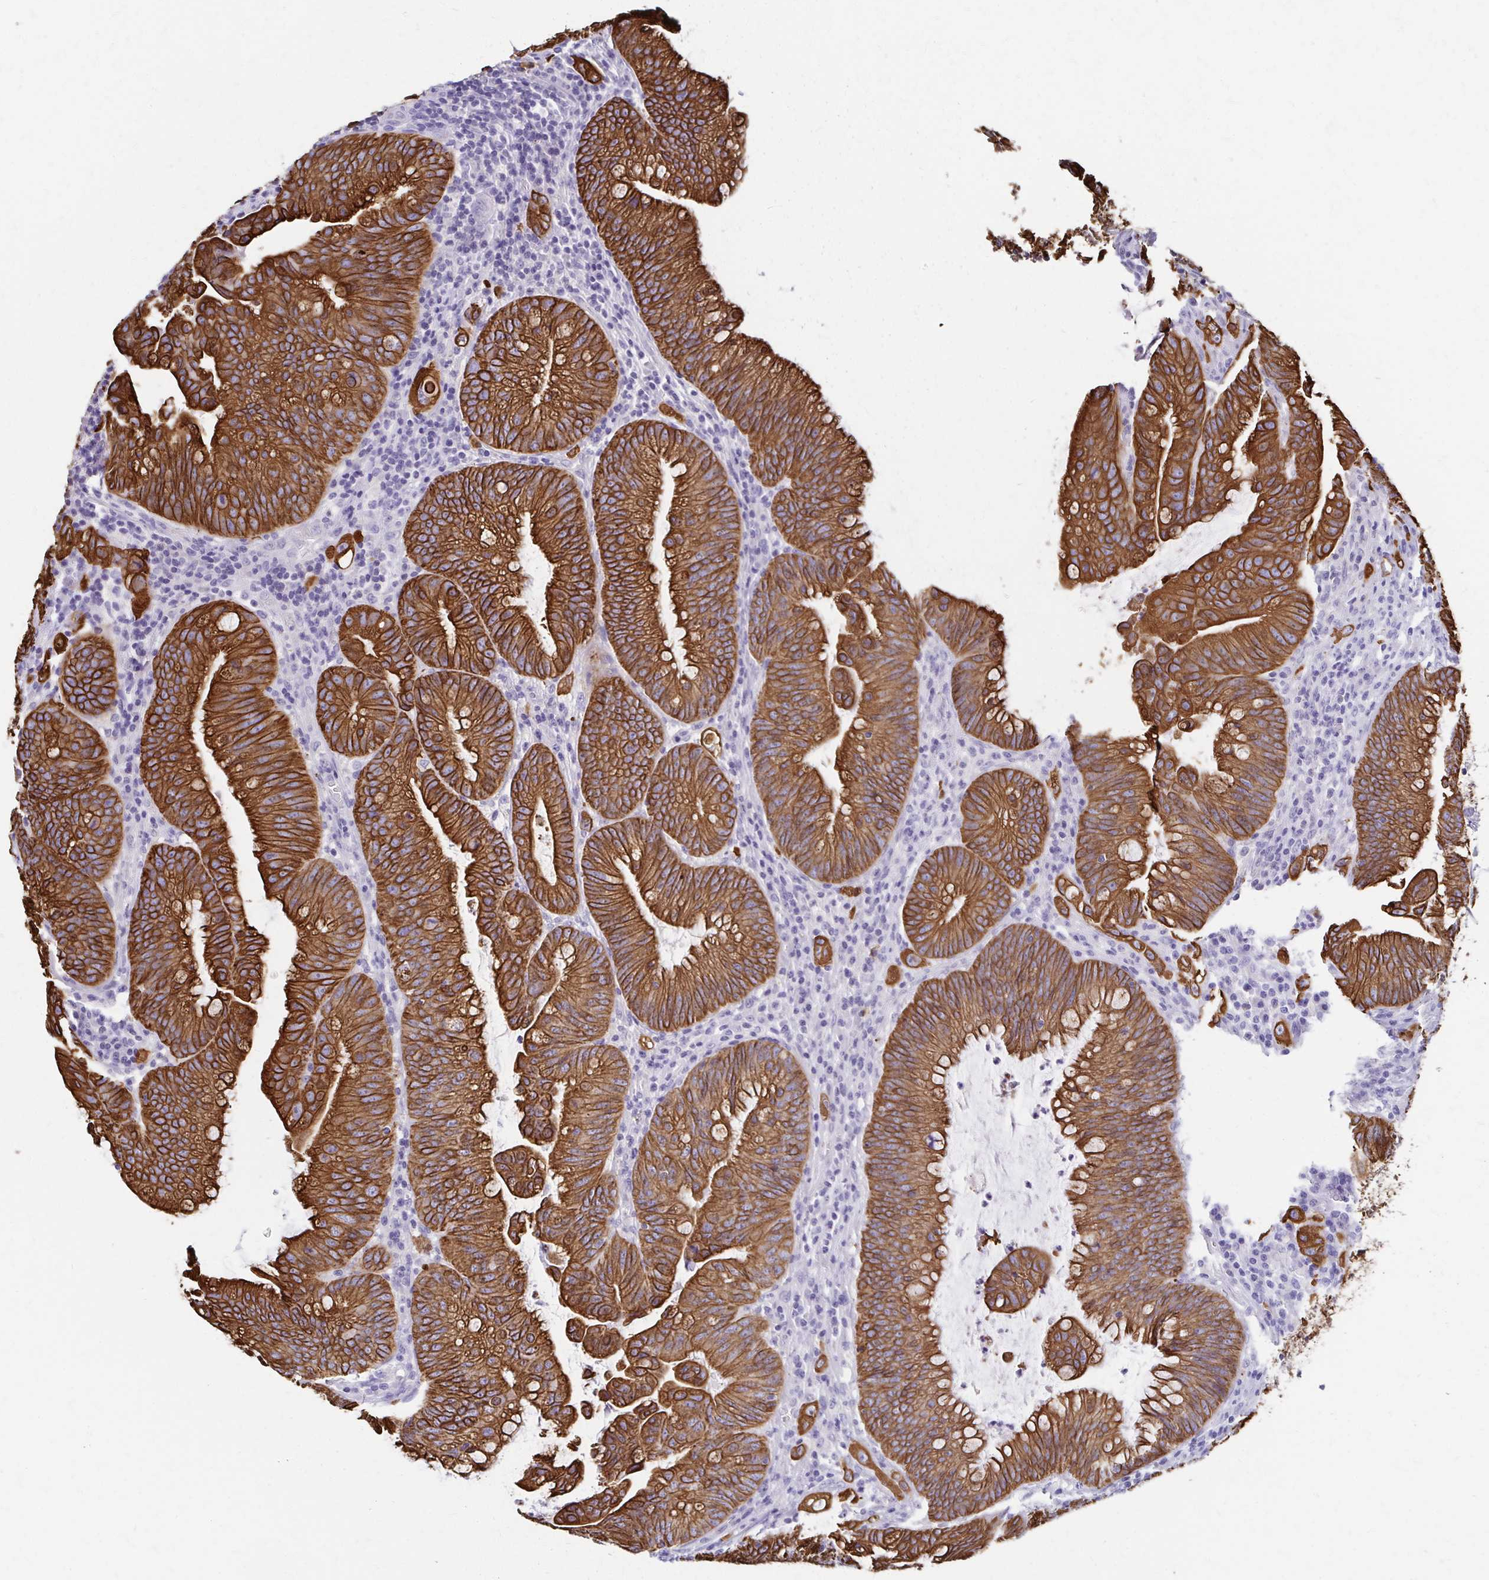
{"staining": {"intensity": "strong", "quantity": ">75%", "location": "cytoplasmic/membranous"}, "tissue": "colorectal cancer", "cell_type": "Tumor cells", "image_type": "cancer", "snomed": [{"axis": "morphology", "description": "Adenocarcinoma, NOS"}, {"axis": "topography", "description": "Colon"}], "caption": "Colorectal cancer (adenocarcinoma) stained for a protein (brown) displays strong cytoplasmic/membranous positive positivity in approximately >75% of tumor cells.", "gene": "C1QTNF2", "patient": {"sex": "male", "age": 62}}